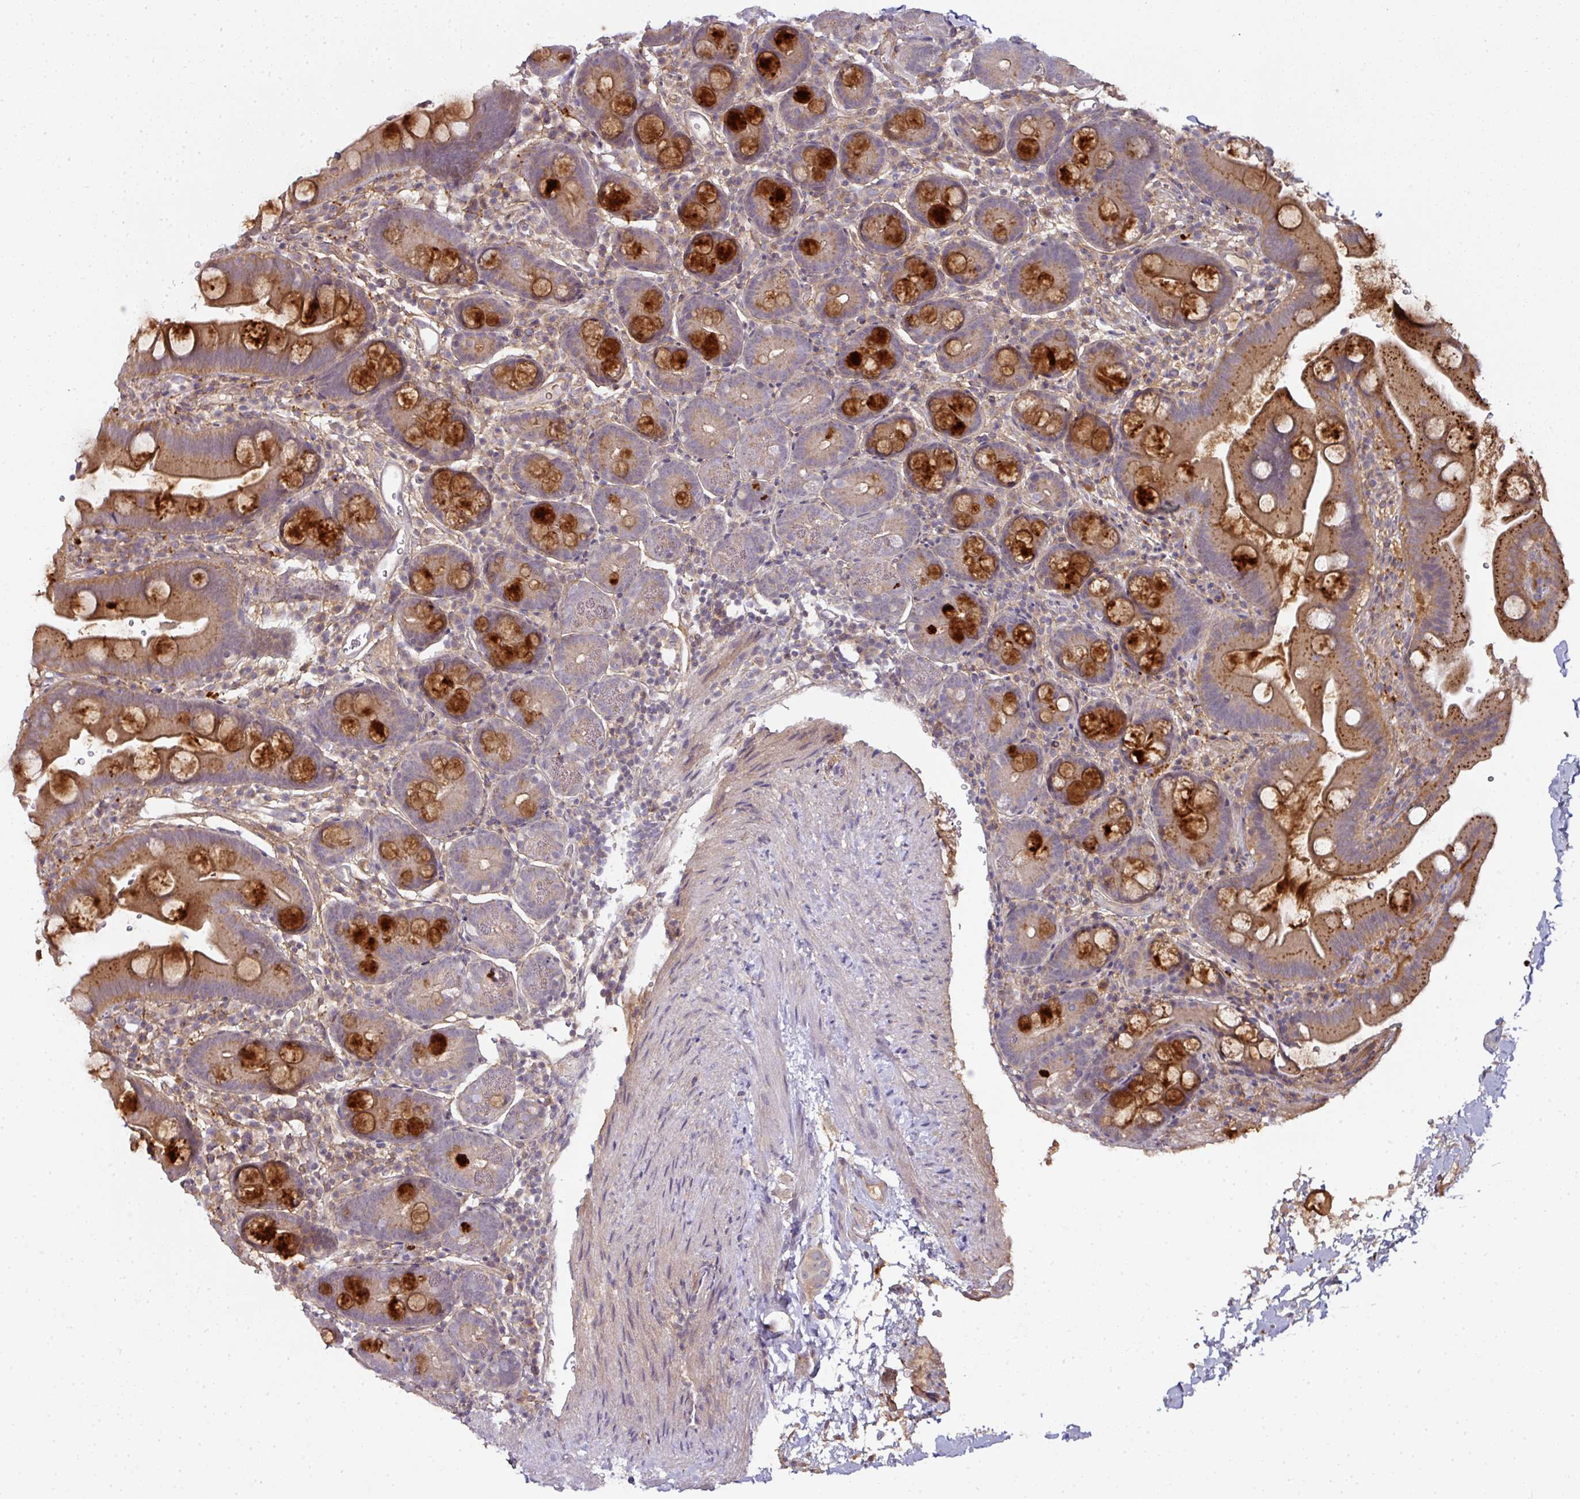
{"staining": {"intensity": "strong", "quantity": "25%-75%", "location": "cytoplasmic/membranous"}, "tissue": "small intestine", "cell_type": "Glandular cells", "image_type": "normal", "snomed": [{"axis": "morphology", "description": "Normal tissue, NOS"}, {"axis": "topography", "description": "Small intestine"}], "caption": "Immunohistochemistry photomicrograph of benign small intestine: small intestine stained using IHC demonstrates high levels of strong protein expression localized specifically in the cytoplasmic/membranous of glandular cells, appearing as a cytoplasmic/membranous brown color.", "gene": "CTDSP2", "patient": {"sex": "female", "age": 68}}